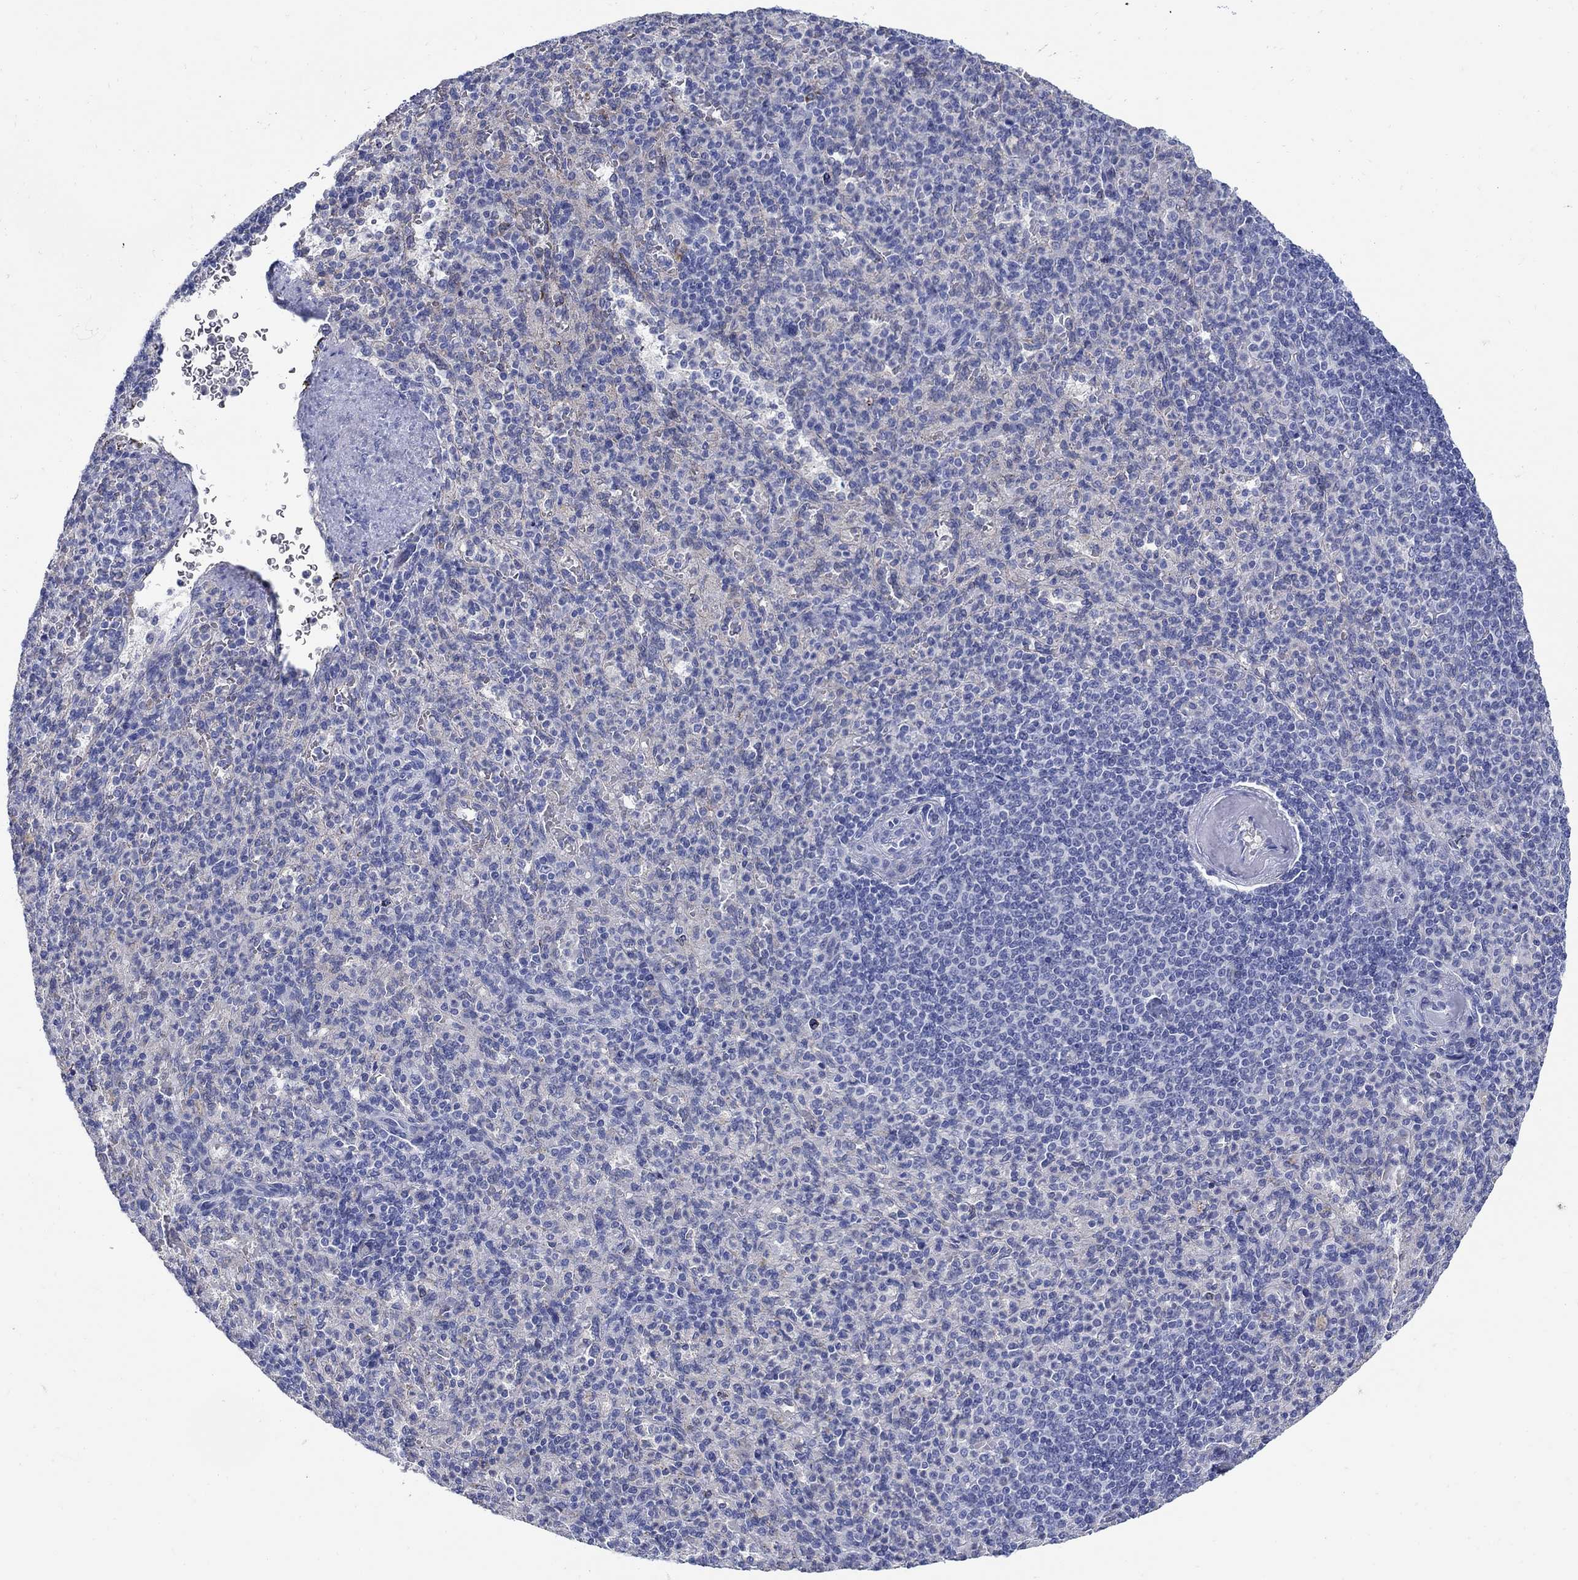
{"staining": {"intensity": "negative", "quantity": "none", "location": "none"}, "tissue": "spleen", "cell_type": "Cells in red pulp", "image_type": "normal", "snomed": [{"axis": "morphology", "description": "Normal tissue, NOS"}, {"axis": "topography", "description": "Spleen"}], "caption": "Image shows no protein staining in cells in red pulp of benign spleen.", "gene": "REEP2", "patient": {"sex": "female", "age": 74}}